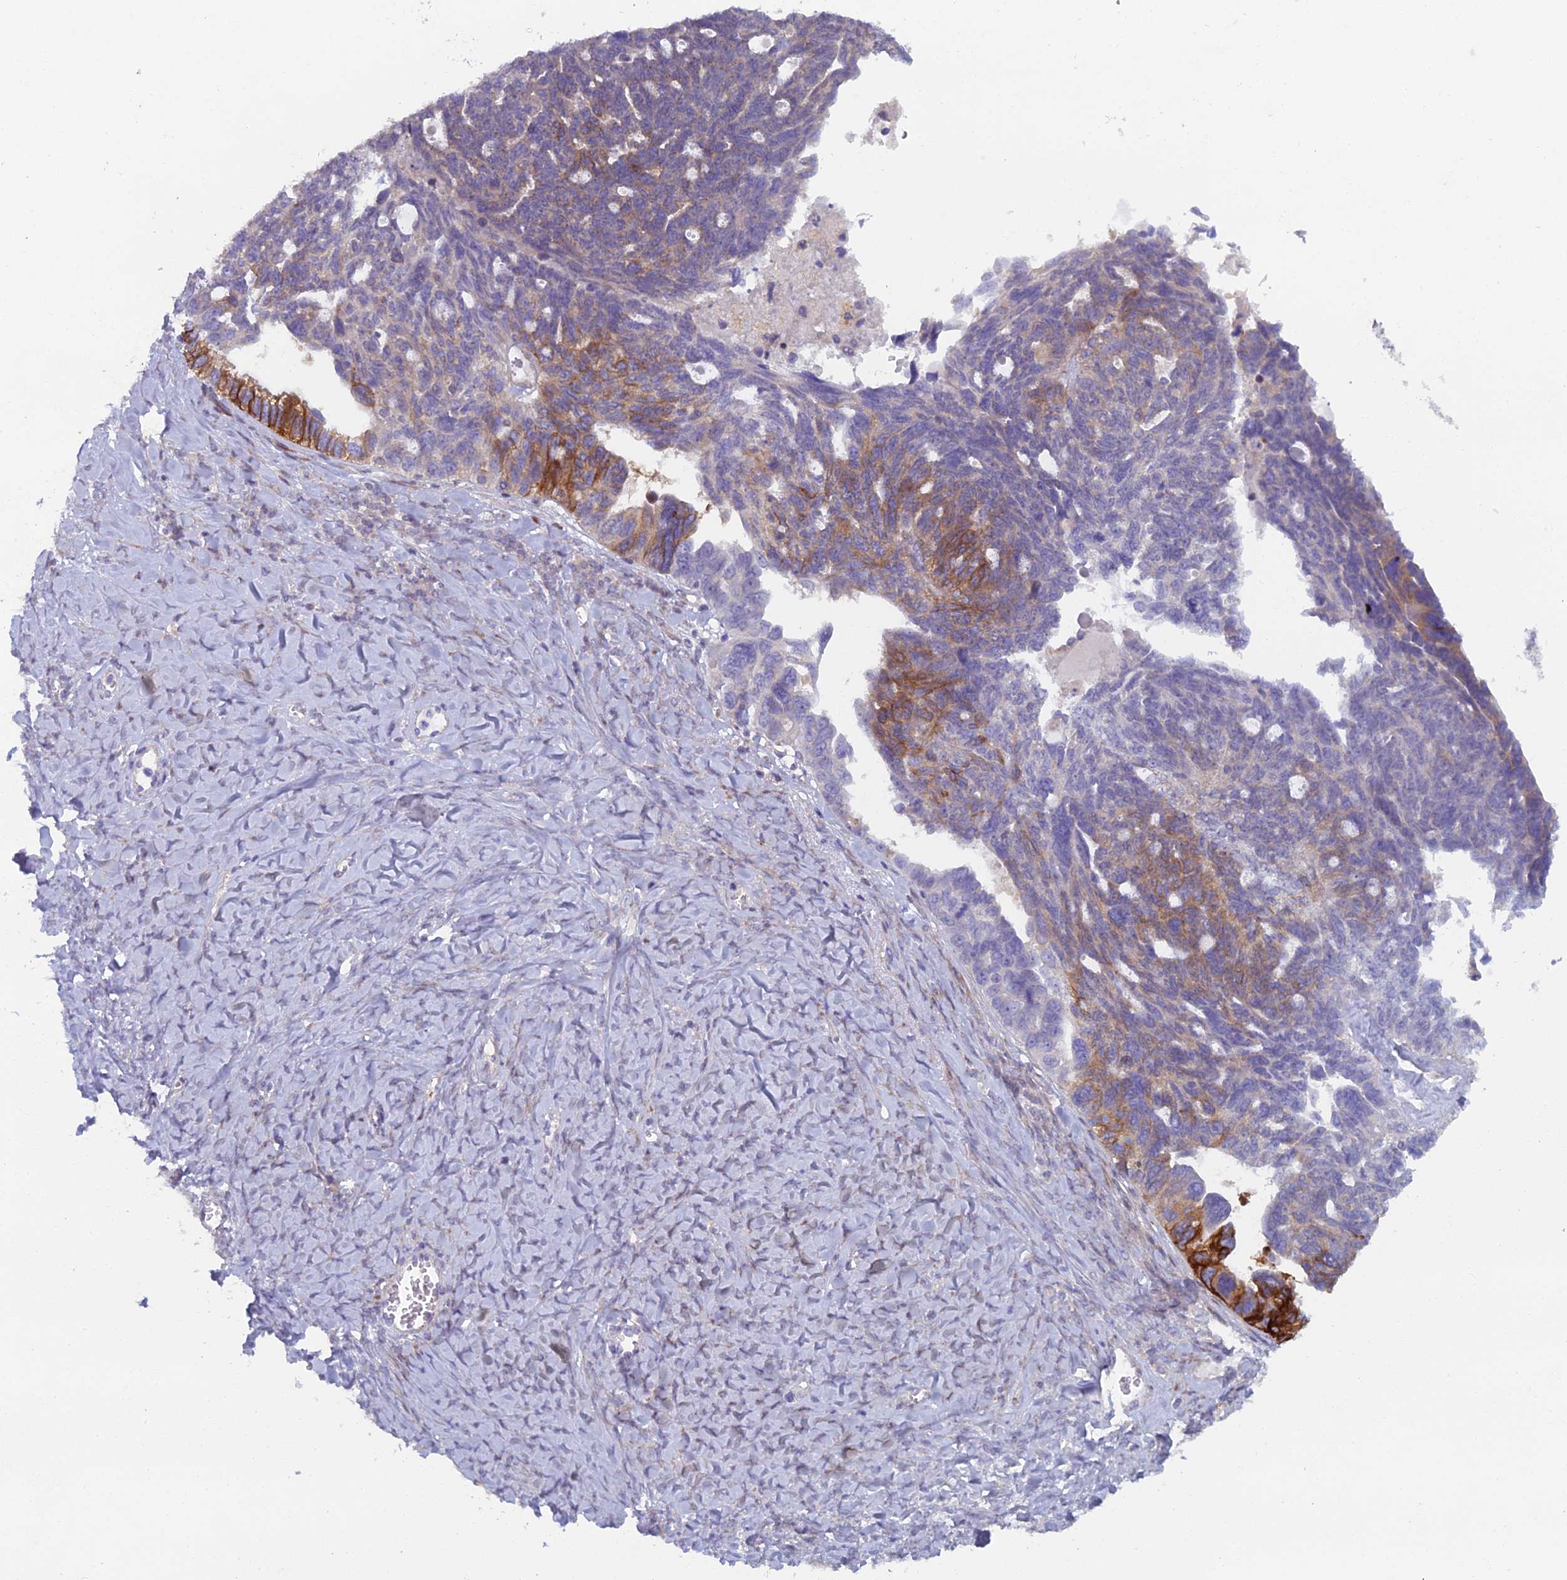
{"staining": {"intensity": "strong", "quantity": "25%-75%", "location": "cytoplasmic/membranous"}, "tissue": "ovarian cancer", "cell_type": "Tumor cells", "image_type": "cancer", "snomed": [{"axis": "morphology", "description": "Cystadenocarcinoma, serous, NOS"}, {"axis": "topography", "description": "Ovary"}], "caption": "A high-resolution micrograph shows immunohistochemistry (IHC) staining of serous cystadenocarcinoma (ovarian), which exhibits strong cytoplasmic/membranous positivity in approximately 25%-75% of tumor cells.", "gene": "B9D2", "patient": {"sex": "female", "age": 79}}